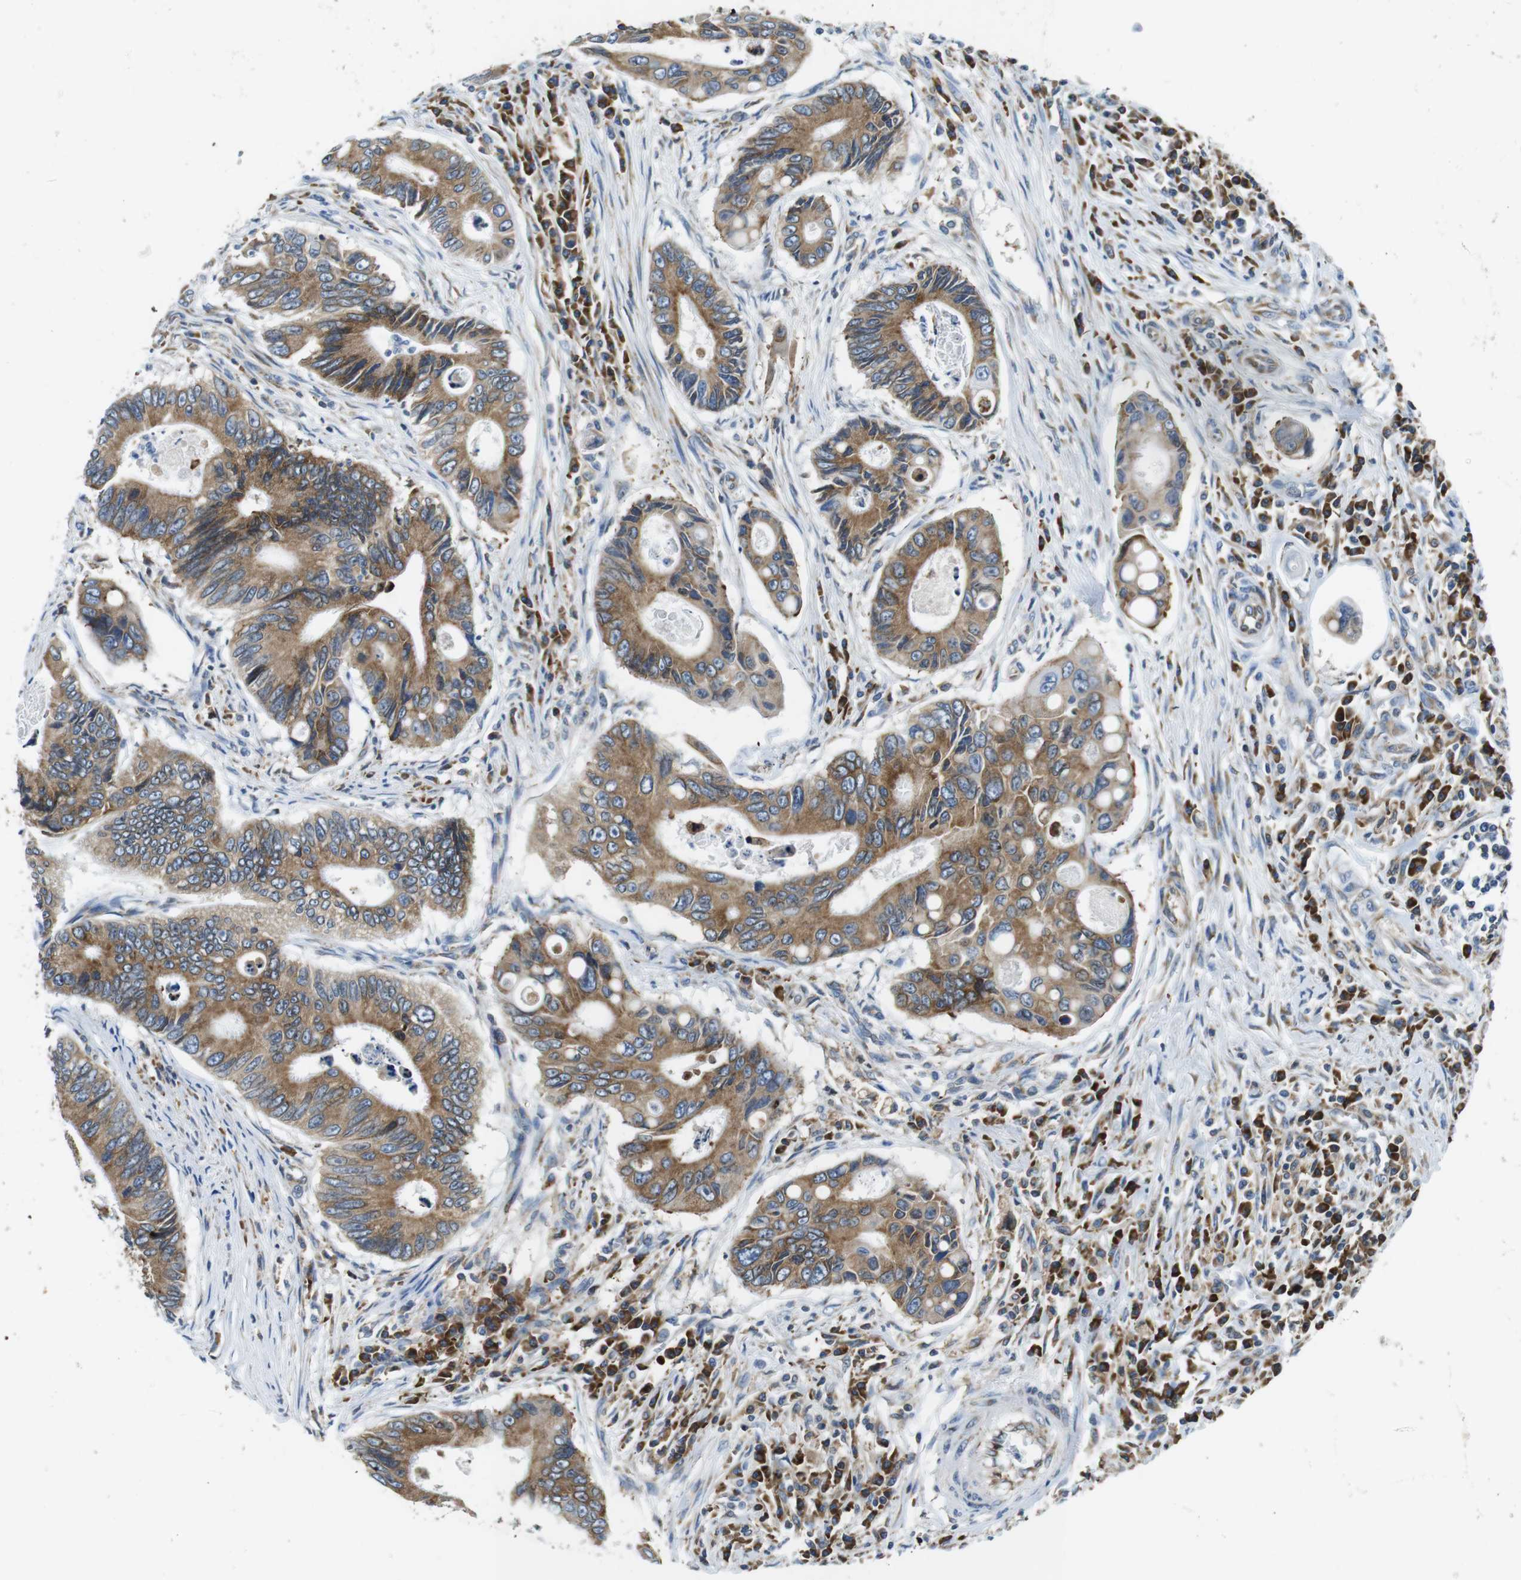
{"staining": {"intensity": "moderate", "quantity": ">75%", "location": "cytoplasmic/membranous"}, "tissue": "colorectal cancer", "cell_type": "Tumor cells", "image_type": "cancer", "snomed": [{"axis": "morphology", "description": "Inflammation, NOS"}, {"axis": "morphology", "description": "Adenocarcinoma, NOS"}, {"axis": "topography", "description": "Colon"}], "caption": "The histopathology image reveals a brown stain indicating the presence of a protein in the cytoplasmic/membranous of tumor cells in colorectal adenocarcinoma.", "gene": "UGGT1", "patient": {"sex": "male", "age": 72}}